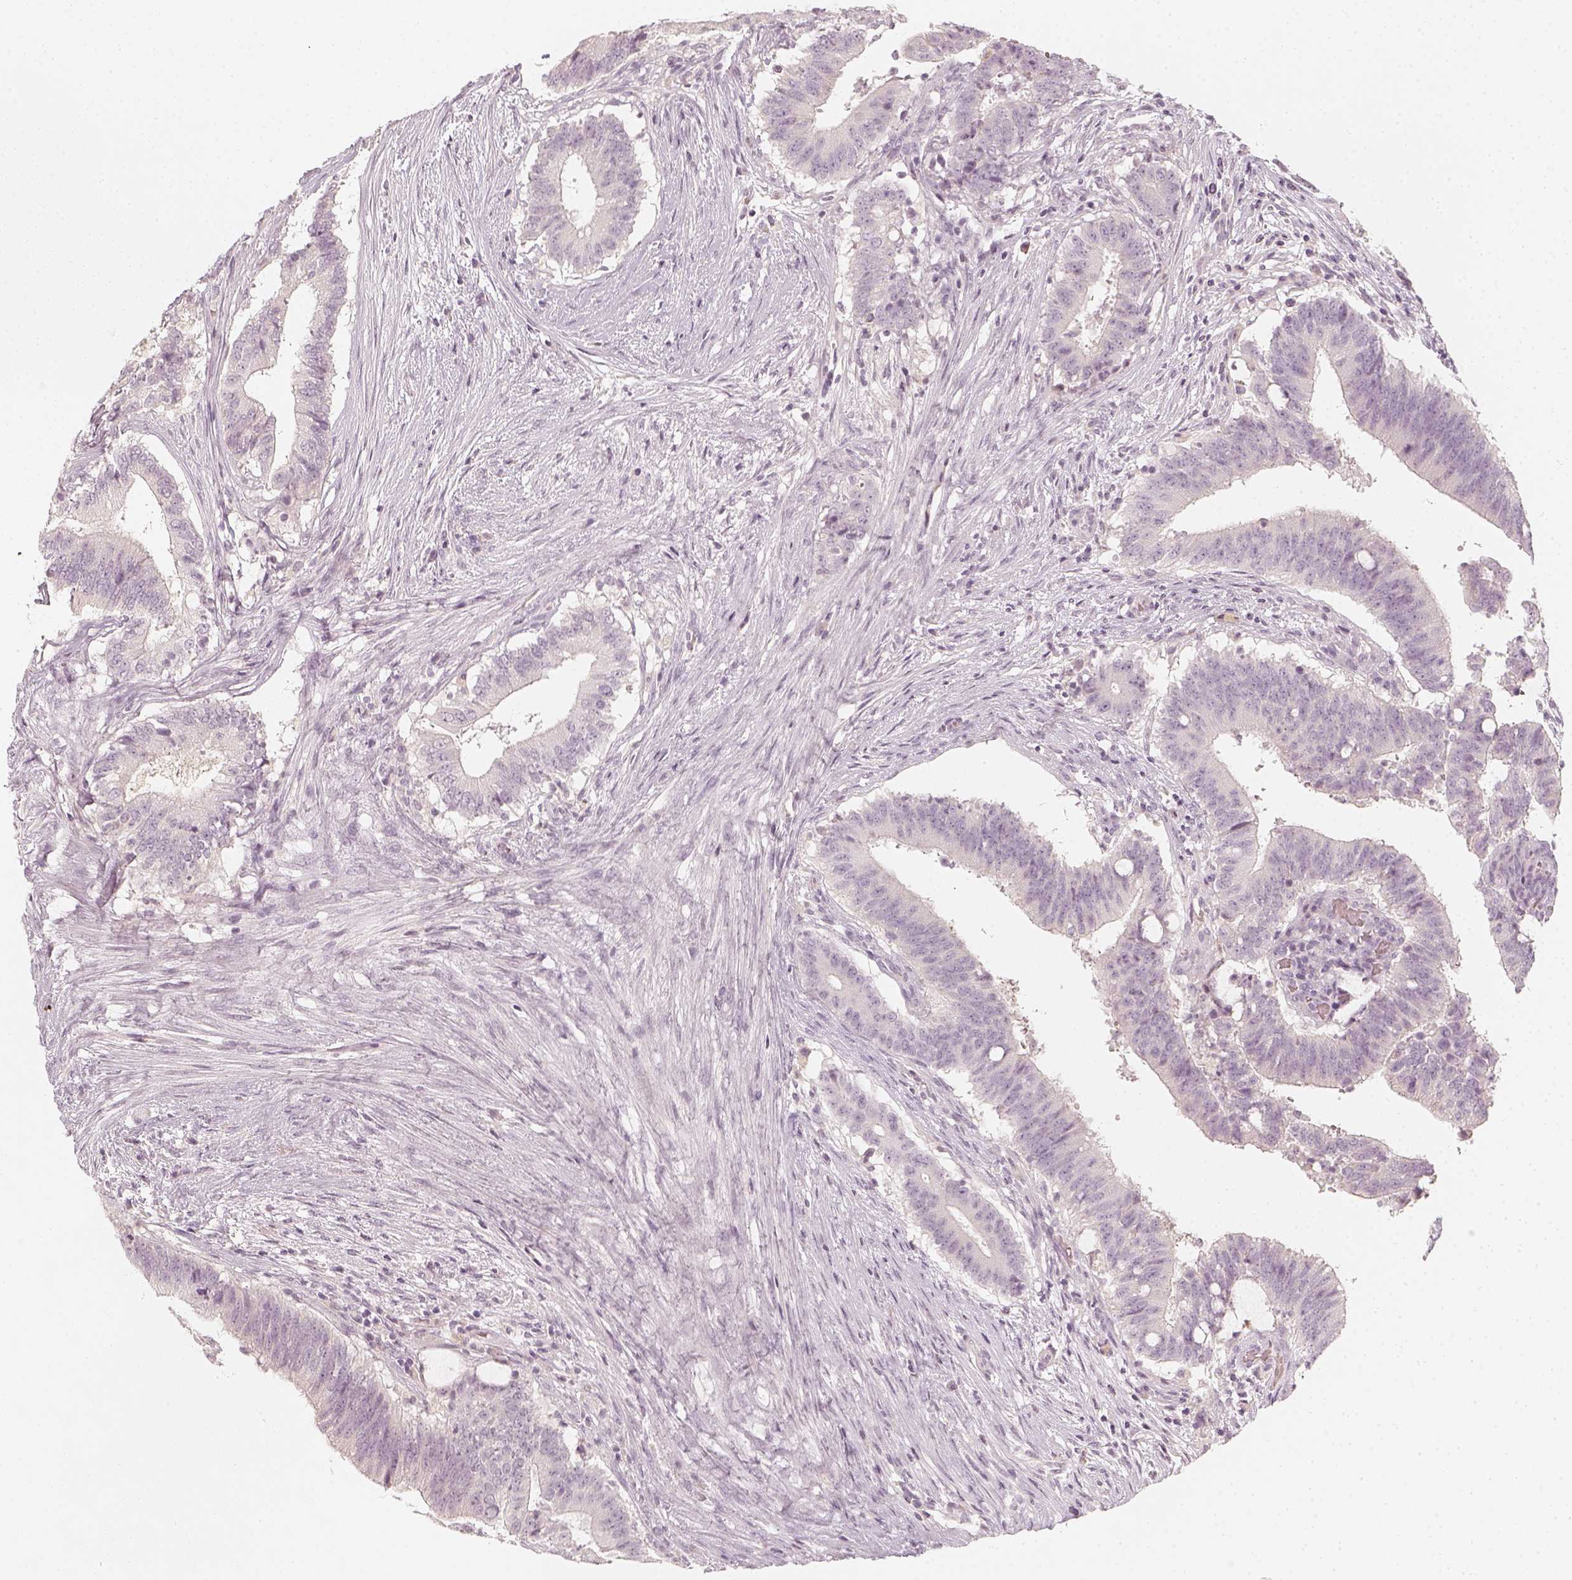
{"staining": {"intensity": "negative", "quantity": "none", "location": "none"}, "tissue": "colorectal cancer", "cell_type": "Tumor cells", "image_type": "cancer", "snomed": [{"axis": "morphology", "description": "Adenocarcinoma, NOS"}, {"axis": "topography", "description": "Colon"}], "caption": "This is an immunohistochemistry micrograph of human adenocarcinoma (colorectal). There is no staining in tumor cells.", "gene": "DSG4", "patient": {"sex": "female", "age": 43}}